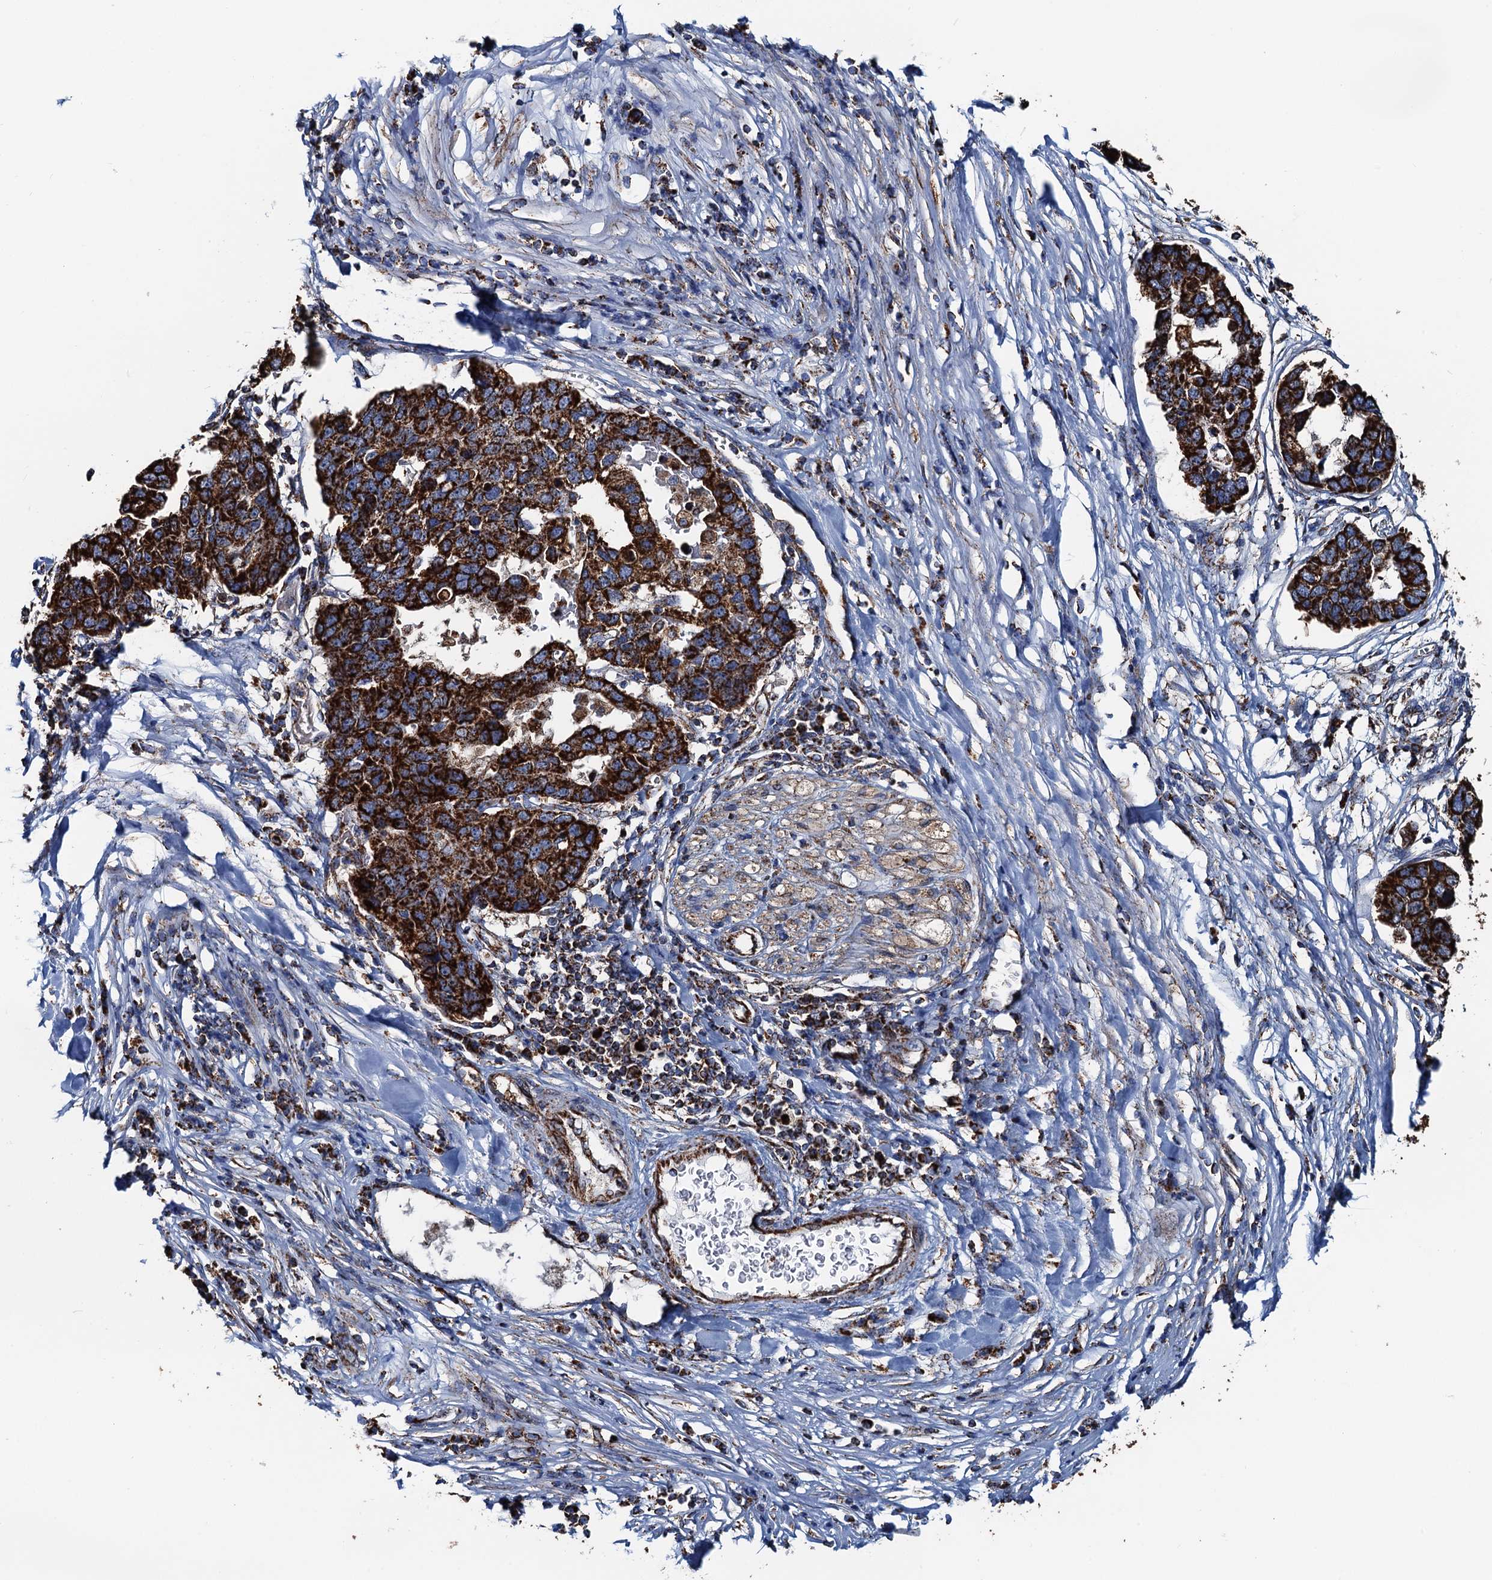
{"staining": {"intensity": "strong", "quantity": ">75%", "location": "cytoplasmic/membranous"}, "tissue": "pancreatic cancer", "cell_type": "Tumor cells", "image_type": "cancer", "snomed": [{"axis": "morphology", "description": "Adenocarcinoma, NOS"}, {"axis": "topography", "description": "Pancreas"}], "caption": "Protein staining of adenocarcinoma (pancreatic) tissue exhibits strong cytoplasmic/membranous positivity in approximately >75% of tumor cells.", "gene": "AAGAB", "patient": {"sex": "female", "age": 61}}